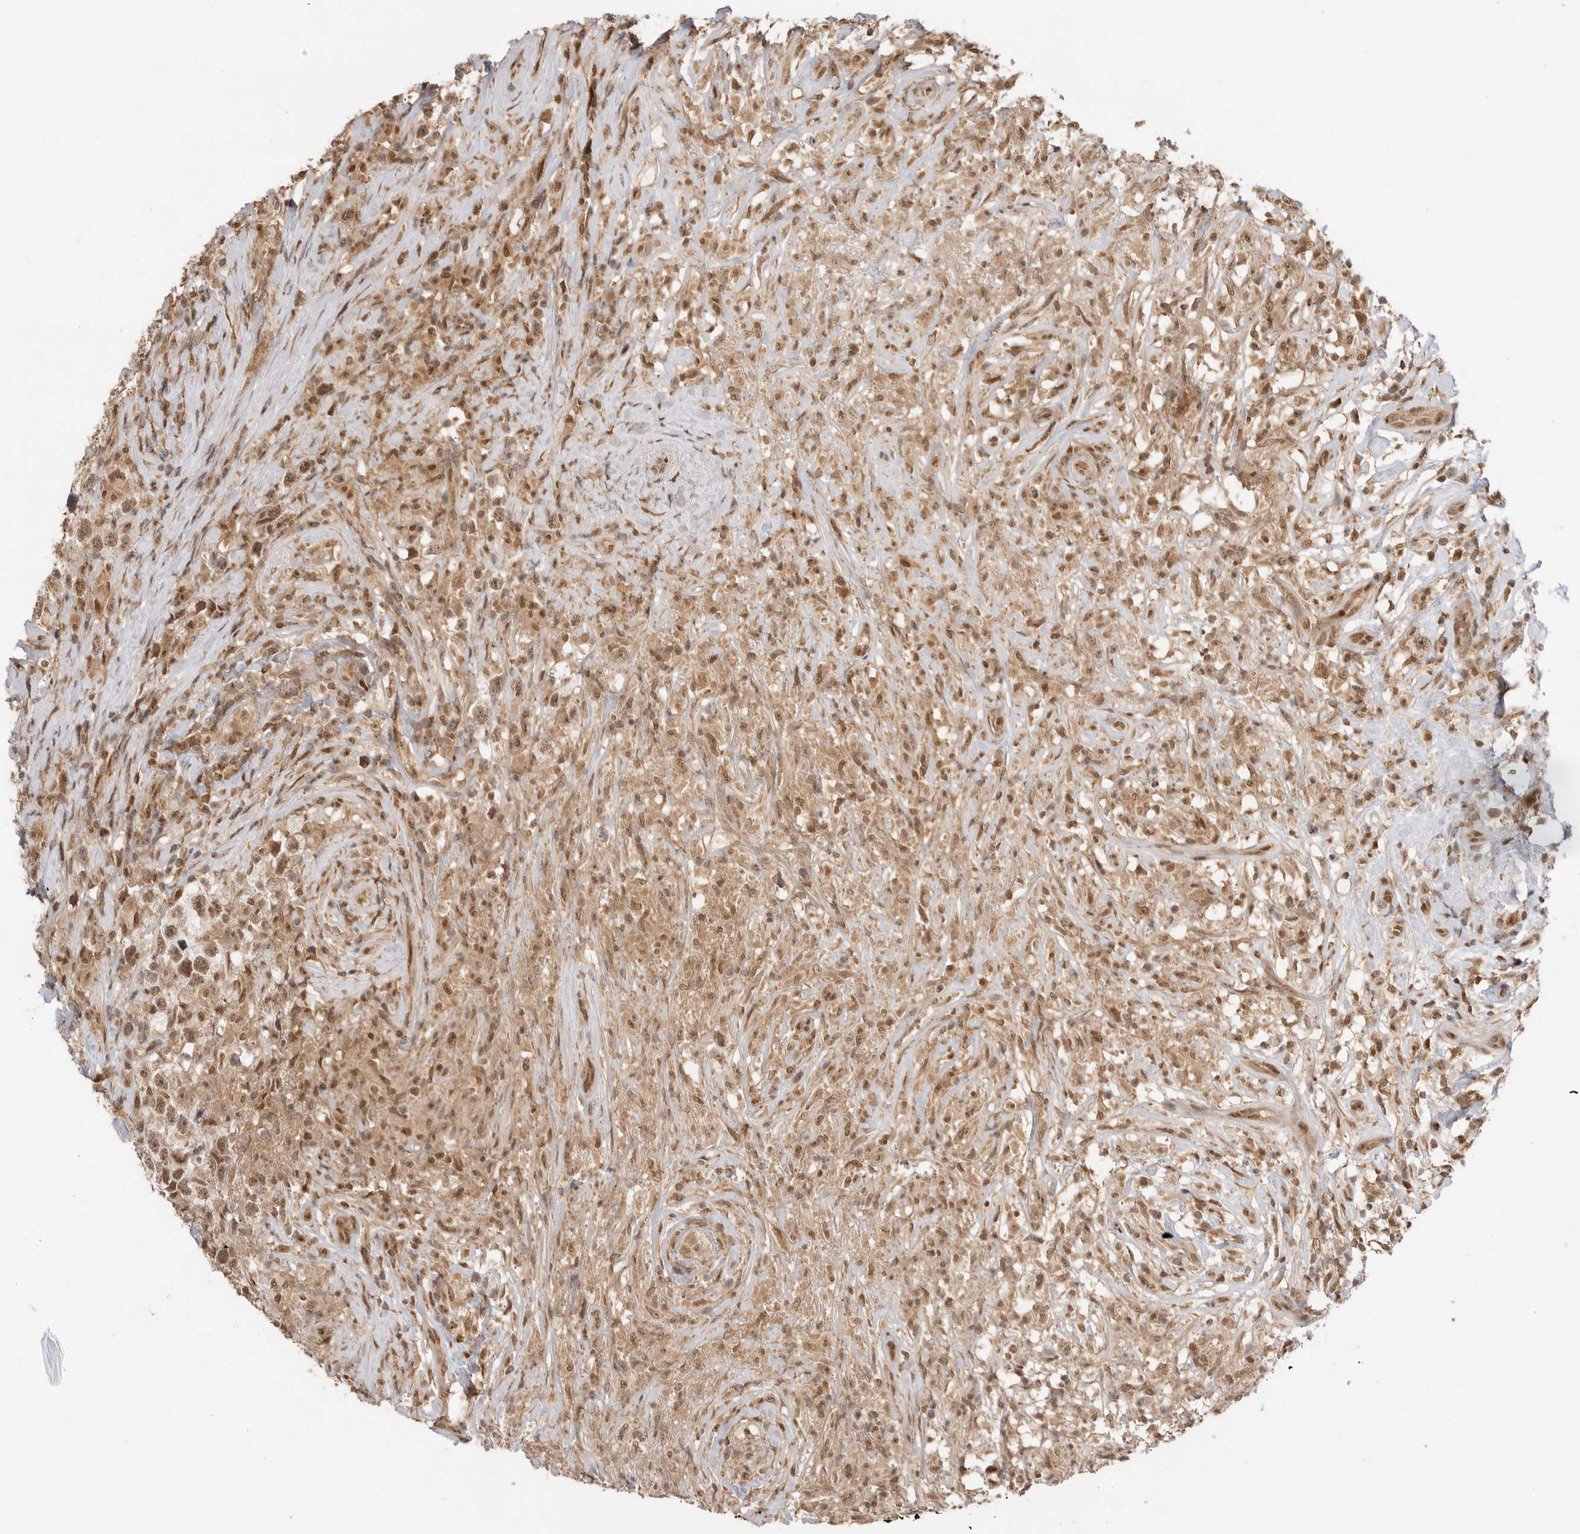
{"staining": {"intensity": "moderate", "quantity": ">75%", "location": "cytoplasmic/membranous,nuclear"}, "tissue": "testis cancer", "cell_type": "Tumor cells", "image_type": "cancer", "snomed": [{"axis": "morphology", "description": "Seminoma, NOS"}, {"axis": "topography", "description": "Testis"}], "caption": "Seminoma (testis) stained with immunohistochemistry exhibits moderate cytoplasmic/membranous and nuclear staining in approximately >75% of tumor cells. The protein is shown in brown color, while the nuclei are stained blue.", "gene": "ALKAL1", "patient": {"sex": "male", "age": 49}}